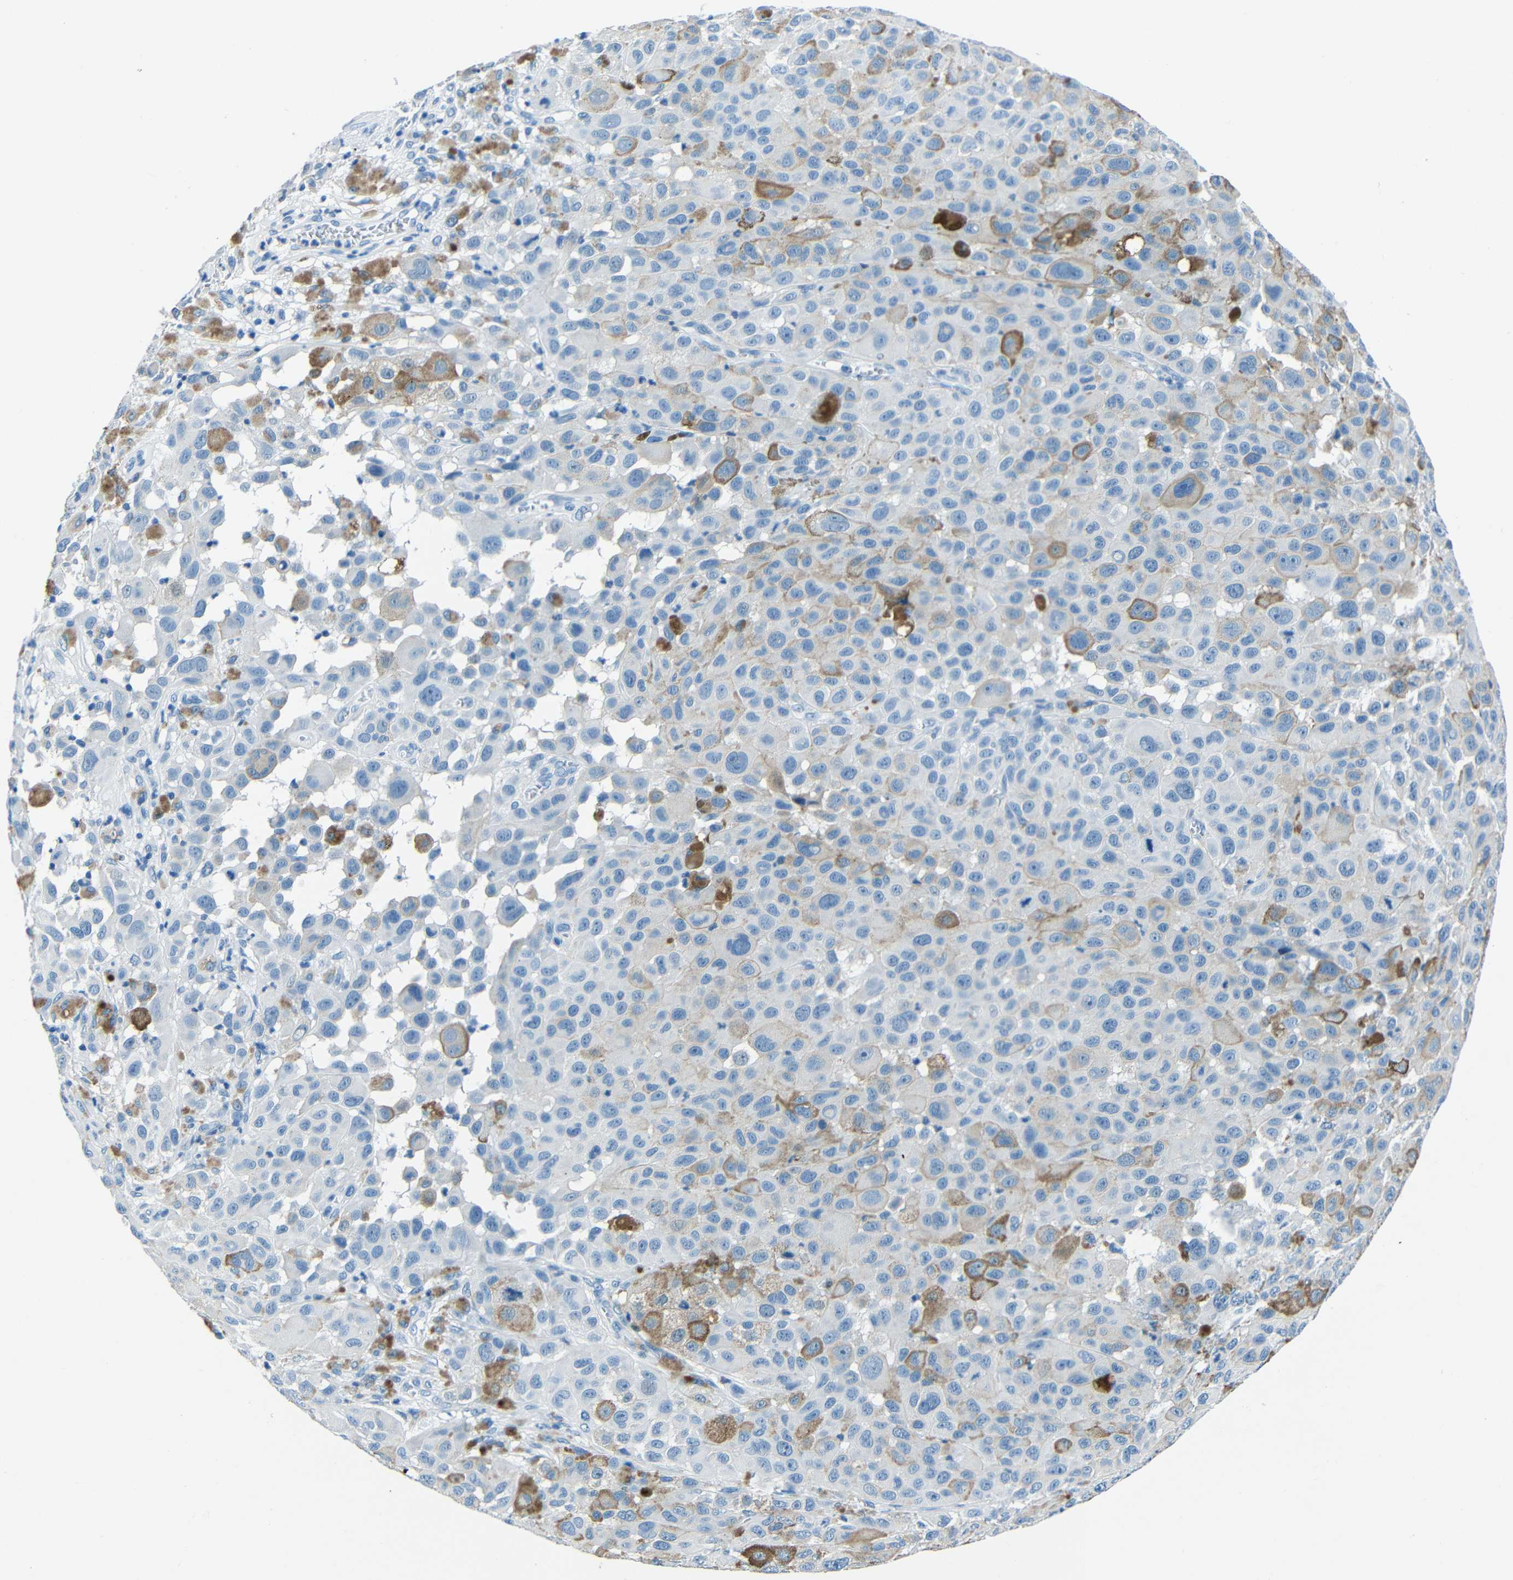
{"staining": {"intensity": "negative", "quantity": "none", "location": "none"}, "tissue": "melanoma", "cell_type": "Tumor cells", "image_type": "cancer", "snomed": [{"axis": "morphology", "description": "Malignant melanoma, NOS"}, {"axis": "topography", "description": "Skin"}], "caption": "Immunohistochemical staining of human malignant melanoma displays no significant positivity in tumor cells.", "gene": "FBN2", "patient": {"sex": "male", "age": 96}}